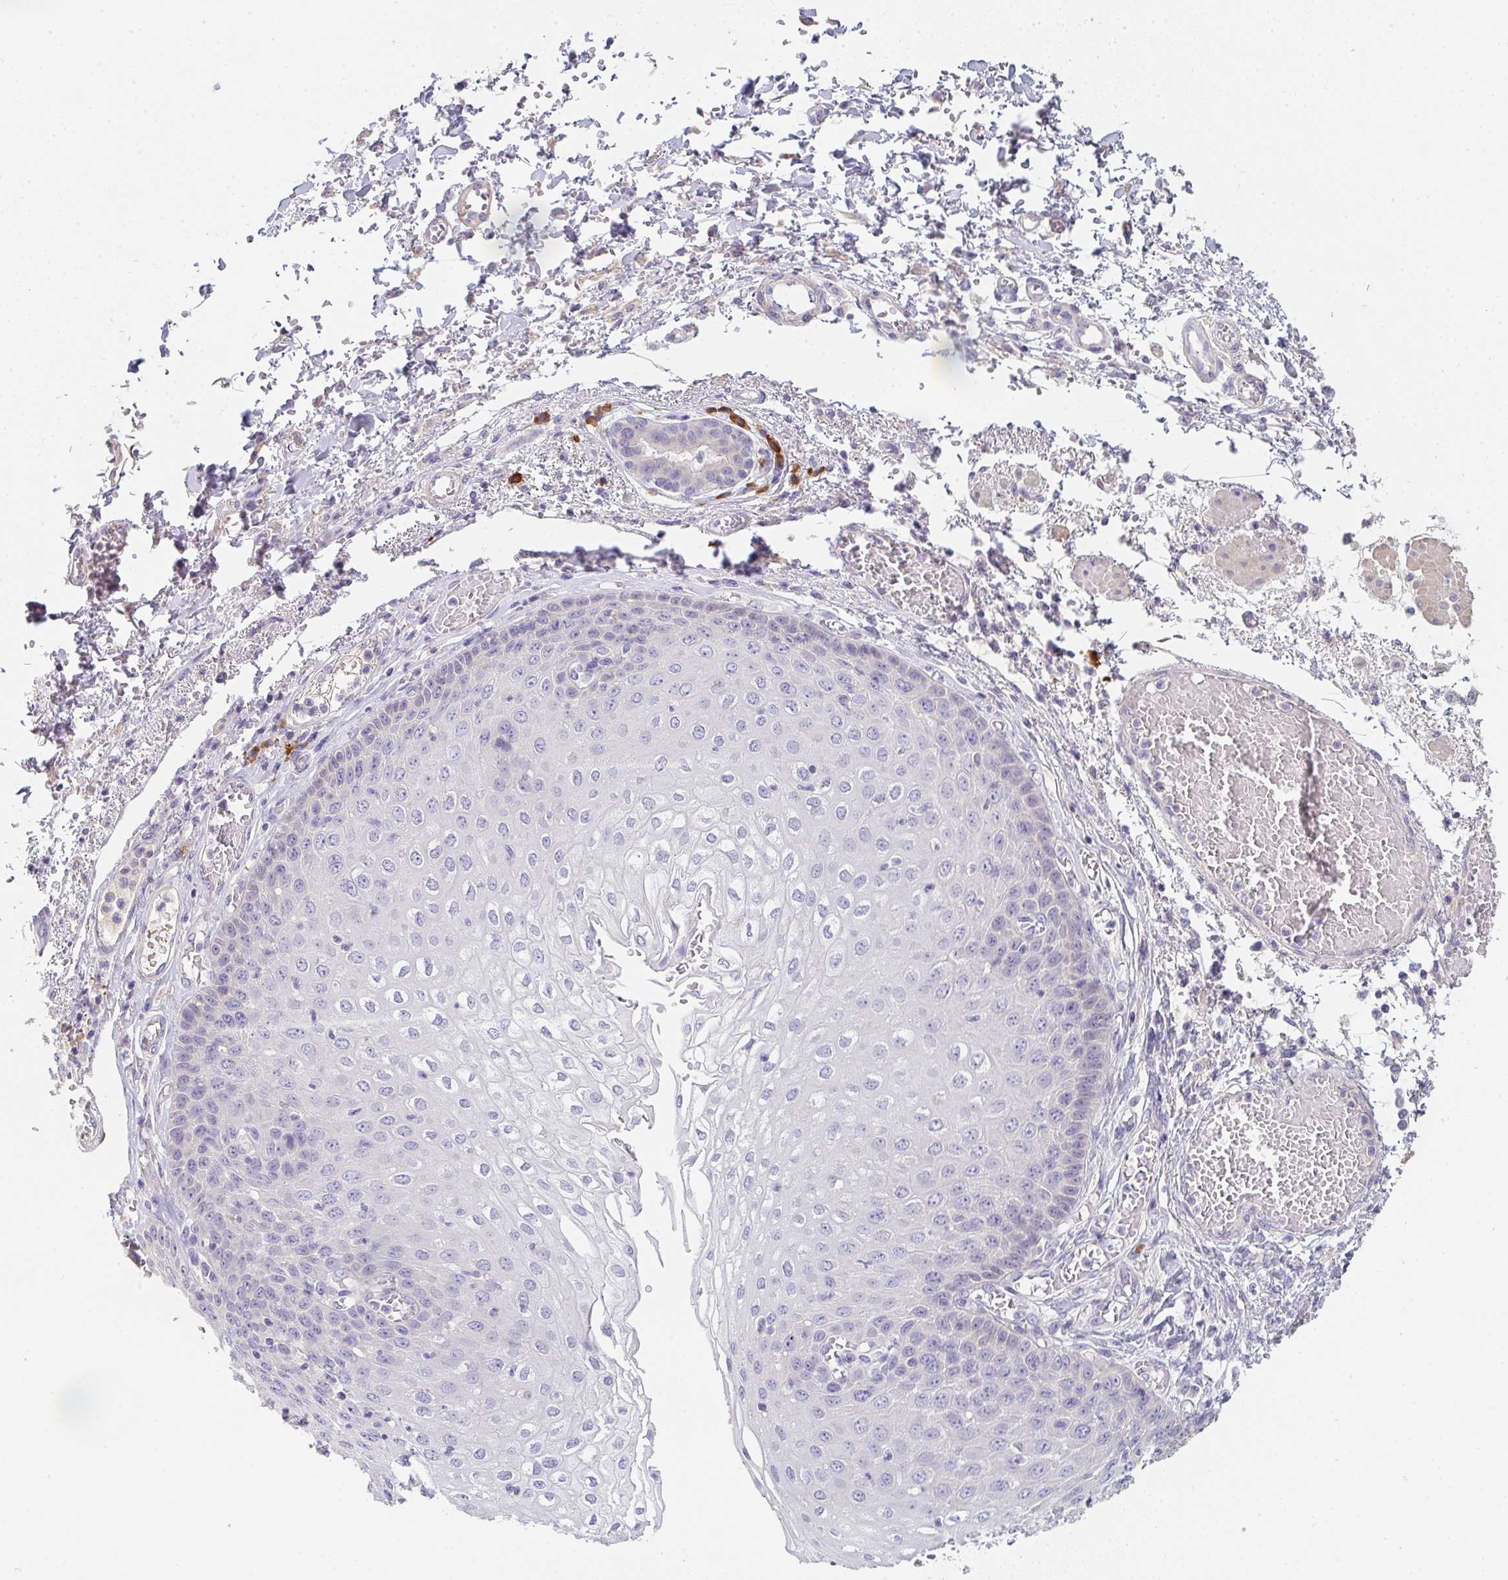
{"staining": {"intensity": "negative", "quantity": "none", "location": "none"}, "tissue": "esophagus", "cell_type": "Squamous epithelial cells", "image_type": "normal", "snomed": [{"axis": "morphology", "description": "Normal tissue, NOS"}, {"axis": "morphology", "description": "Adenocarcinoma, NOS"}, {"axis": "topography", "description": "Esophagus"}], "caption": "Immunohistochemistry of unremarkable esophagus demonstrates no expression in squamous epithelial cells. The staining is performed using DAB (3,3'-diaminobenzidine) brown chromogen with nuclei counter-stained in using hematoxylin.", "gene": "ZNF215", "patient": {"sex": "male", "age": 81}}